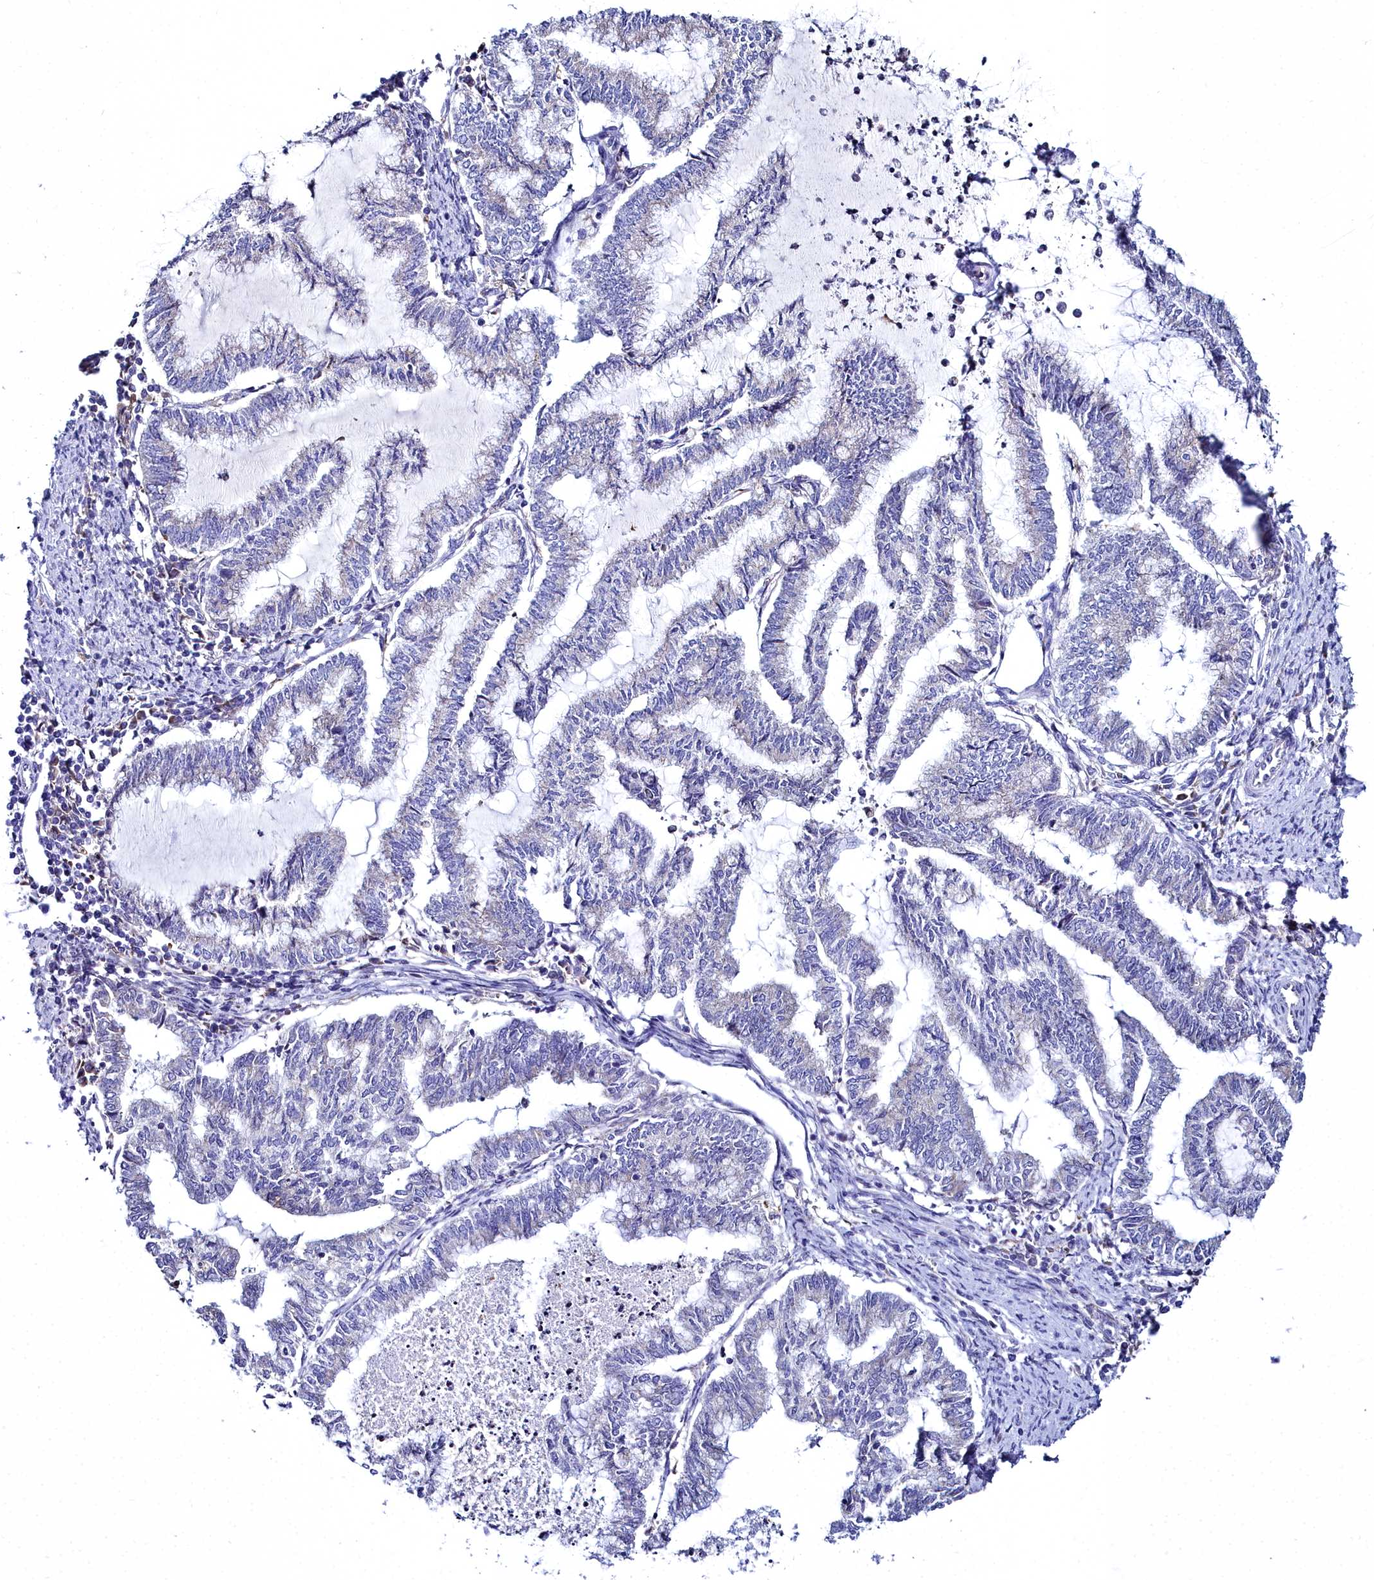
{"staining": {"intensity": "negative", "quantity": "none", "location": "none"}, "tissue": "endometrial cancer", "cell_type": "Tumor cells", "image_type": "cancer", "snomed": [{"axis": "morphology", "description": "Adenocarcinoma, NOS"}, {"axis": "topography", "description": "Endometrium"}], "caption": "This is an immunohistochemistry (IHC) photomicrograph of endometrial adenocarcinoma. There is no positivity in tumor cells.", "gene": "ELAPOR2", "patient": {"sex": "female", "age": 79}}